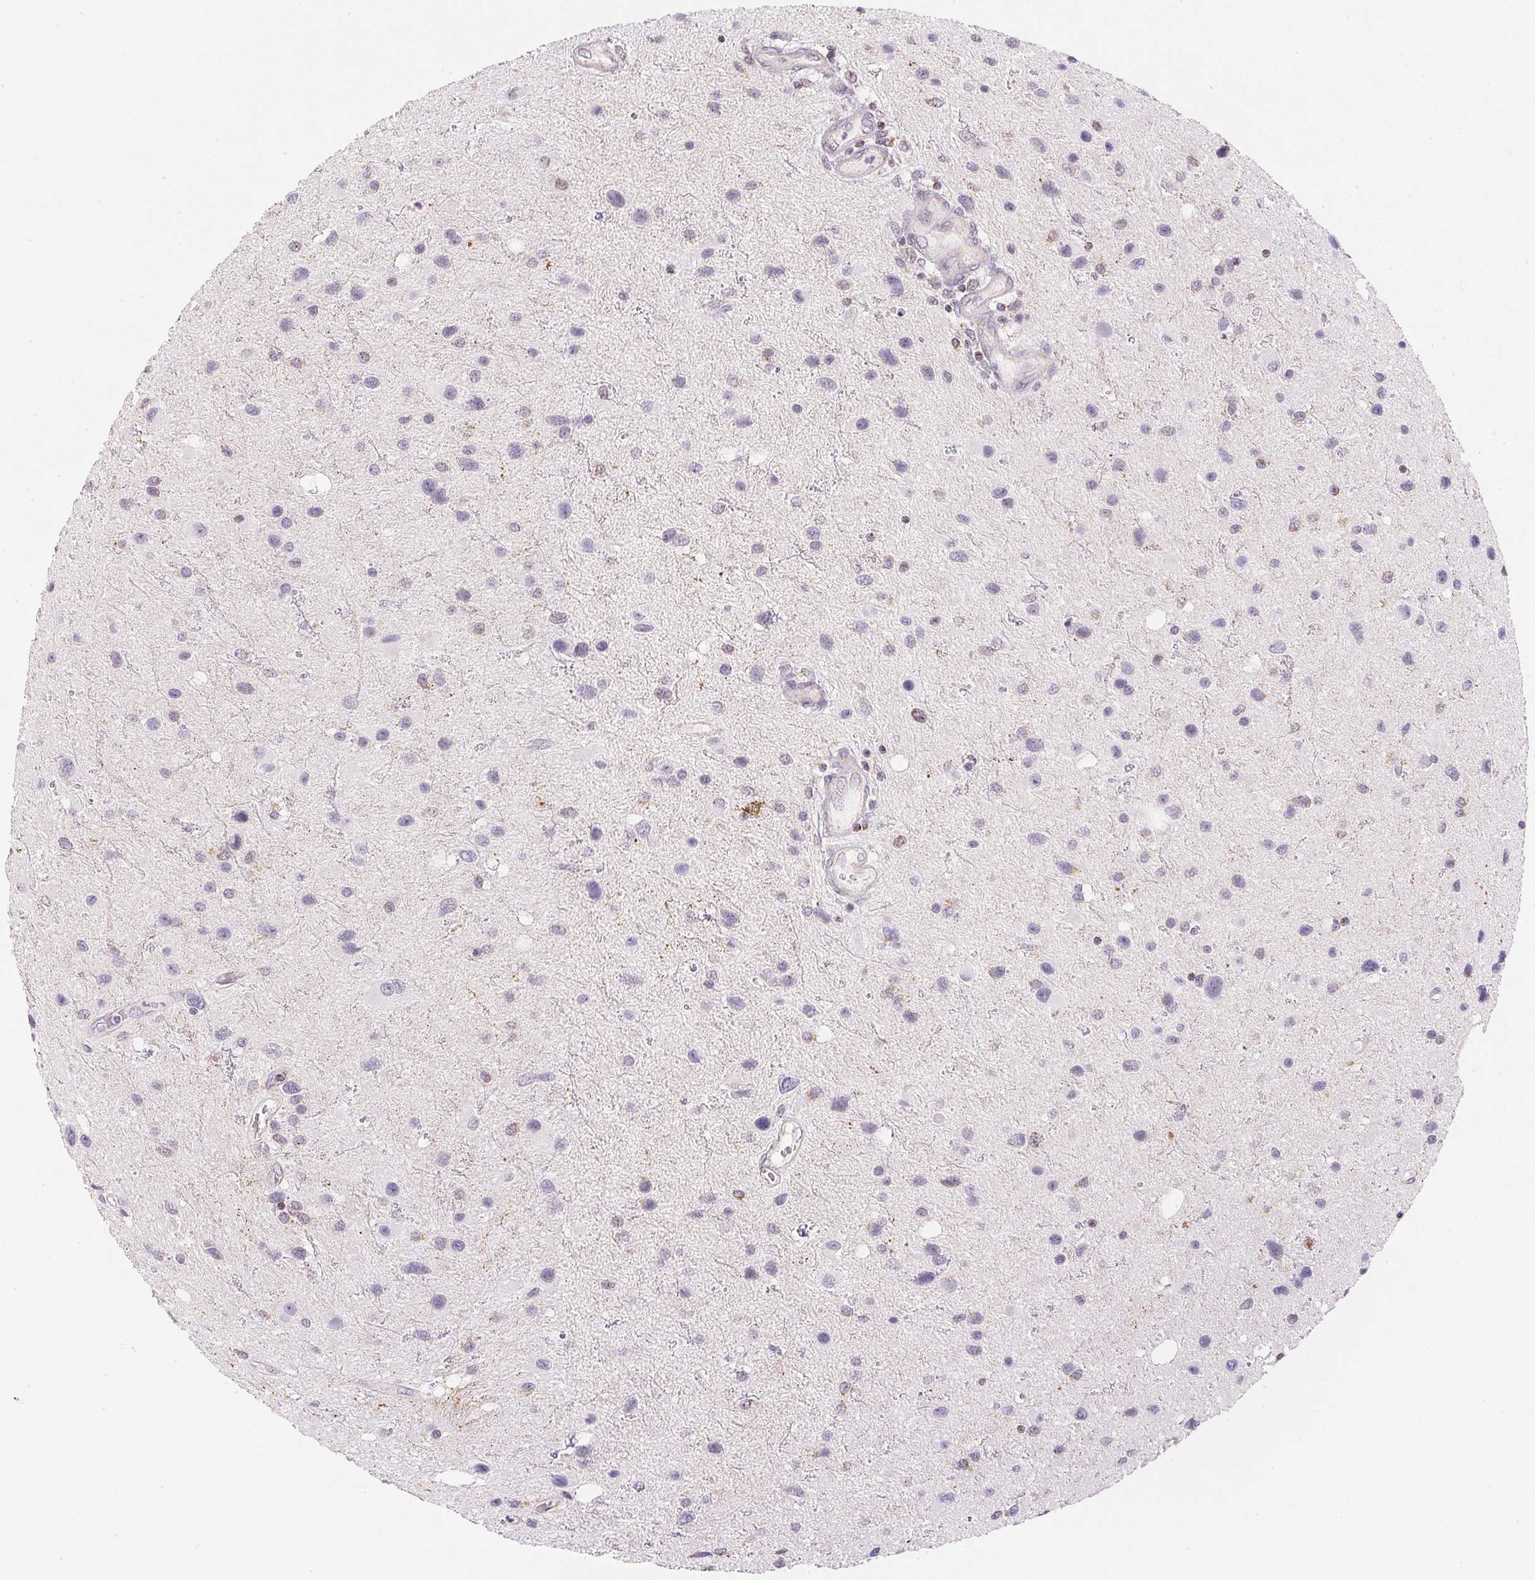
{"staining": {"intensity": "negative", "quantity": "none", "location": "none"}, "tissue": "glioma", "cell_type": "Tumor cells", "image_type": "cancer", "snomed": [{"axis": "morphology", "description": "Glioma, malignant, Low grade"}, {"axis": "topography", "description": "Brain"}], "caption": "Immunohistochemistry (IHC) micrograph of human glioma stained for a protein (brown), which exhibits no expression in tumor cells.", "gene": "GIPC2", "patient": {"sex": "female", "age": 32}}